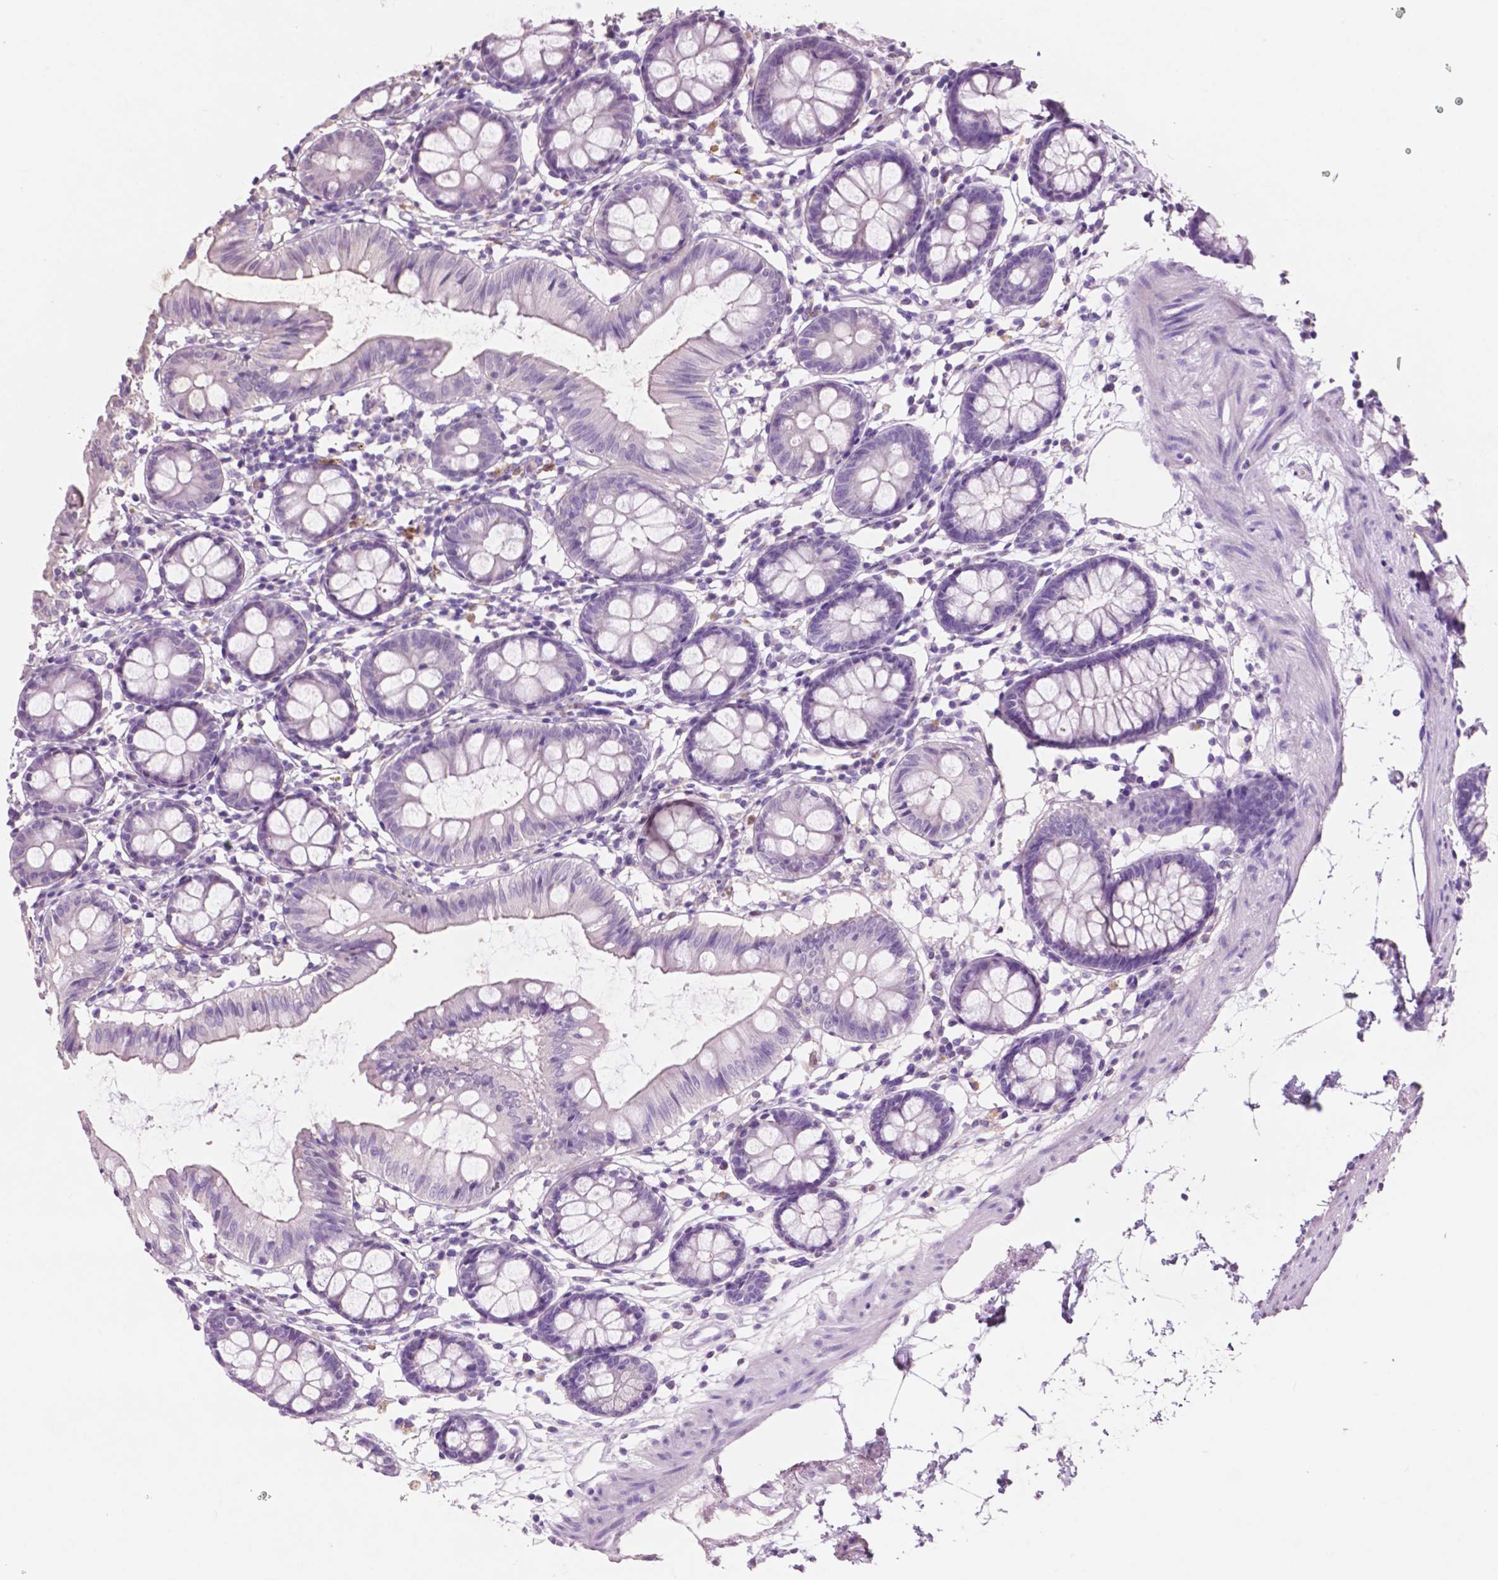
{"staining": {"intensity": "negative", "quantity": "none", "location": "none"}, "tissue": "colon", "cell_type": "Endothelial cells", "image_type": "normal", "snomed": [{"axis": "morphology", "description": "Normal tissue, NOS"}, {"axis": "topography", "description": "Colon"}], "caption": "Endothelial cells are negative for brown protein staining in unremarkable colon. (Brightfield microscopy of DAB immunohistochemistry (IHC) at high magnification).", "gene": "IDO1", "patient": {"sex": "female", "age": 84}}